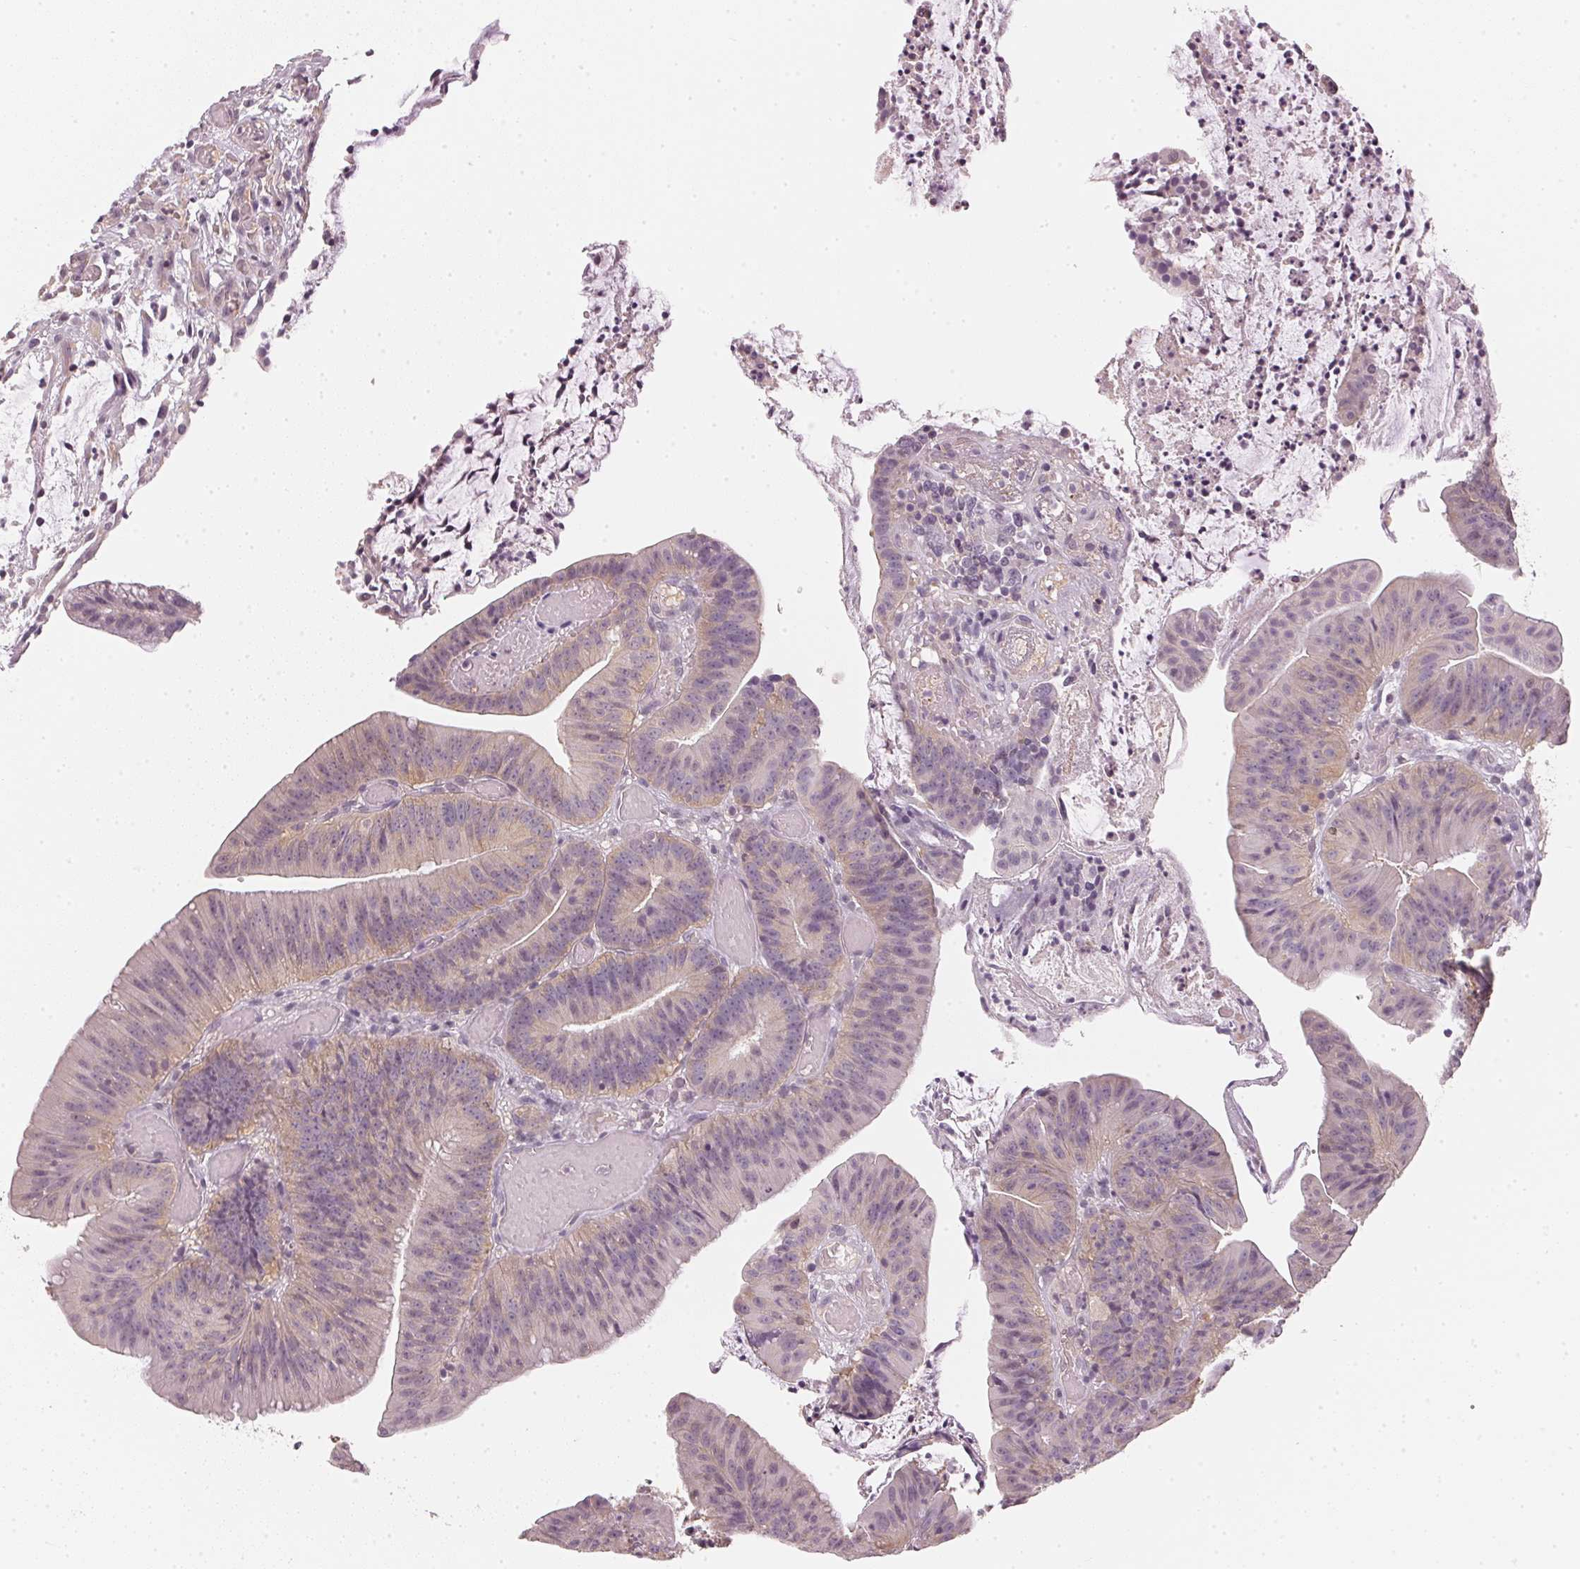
{"staining": {"intensity": "weak", "quantity": "<25%", "location": "cytoplasmic/membranous"}, "tissue": "colorectal cancer", "cell_type": "Tumor cells", "image_type": "cancer", "snomed": [{"axis": "morphology", "description": "Adenocarcinoma, NOS"}, {"axis": "topography", "description": "Colon"}], "caption": "The photomicrograph displays no staining of tumor cells in adenocarcinoma (colorectal).", "gene": "KPRP", "patient": {"sex": "female", "age": 78}}